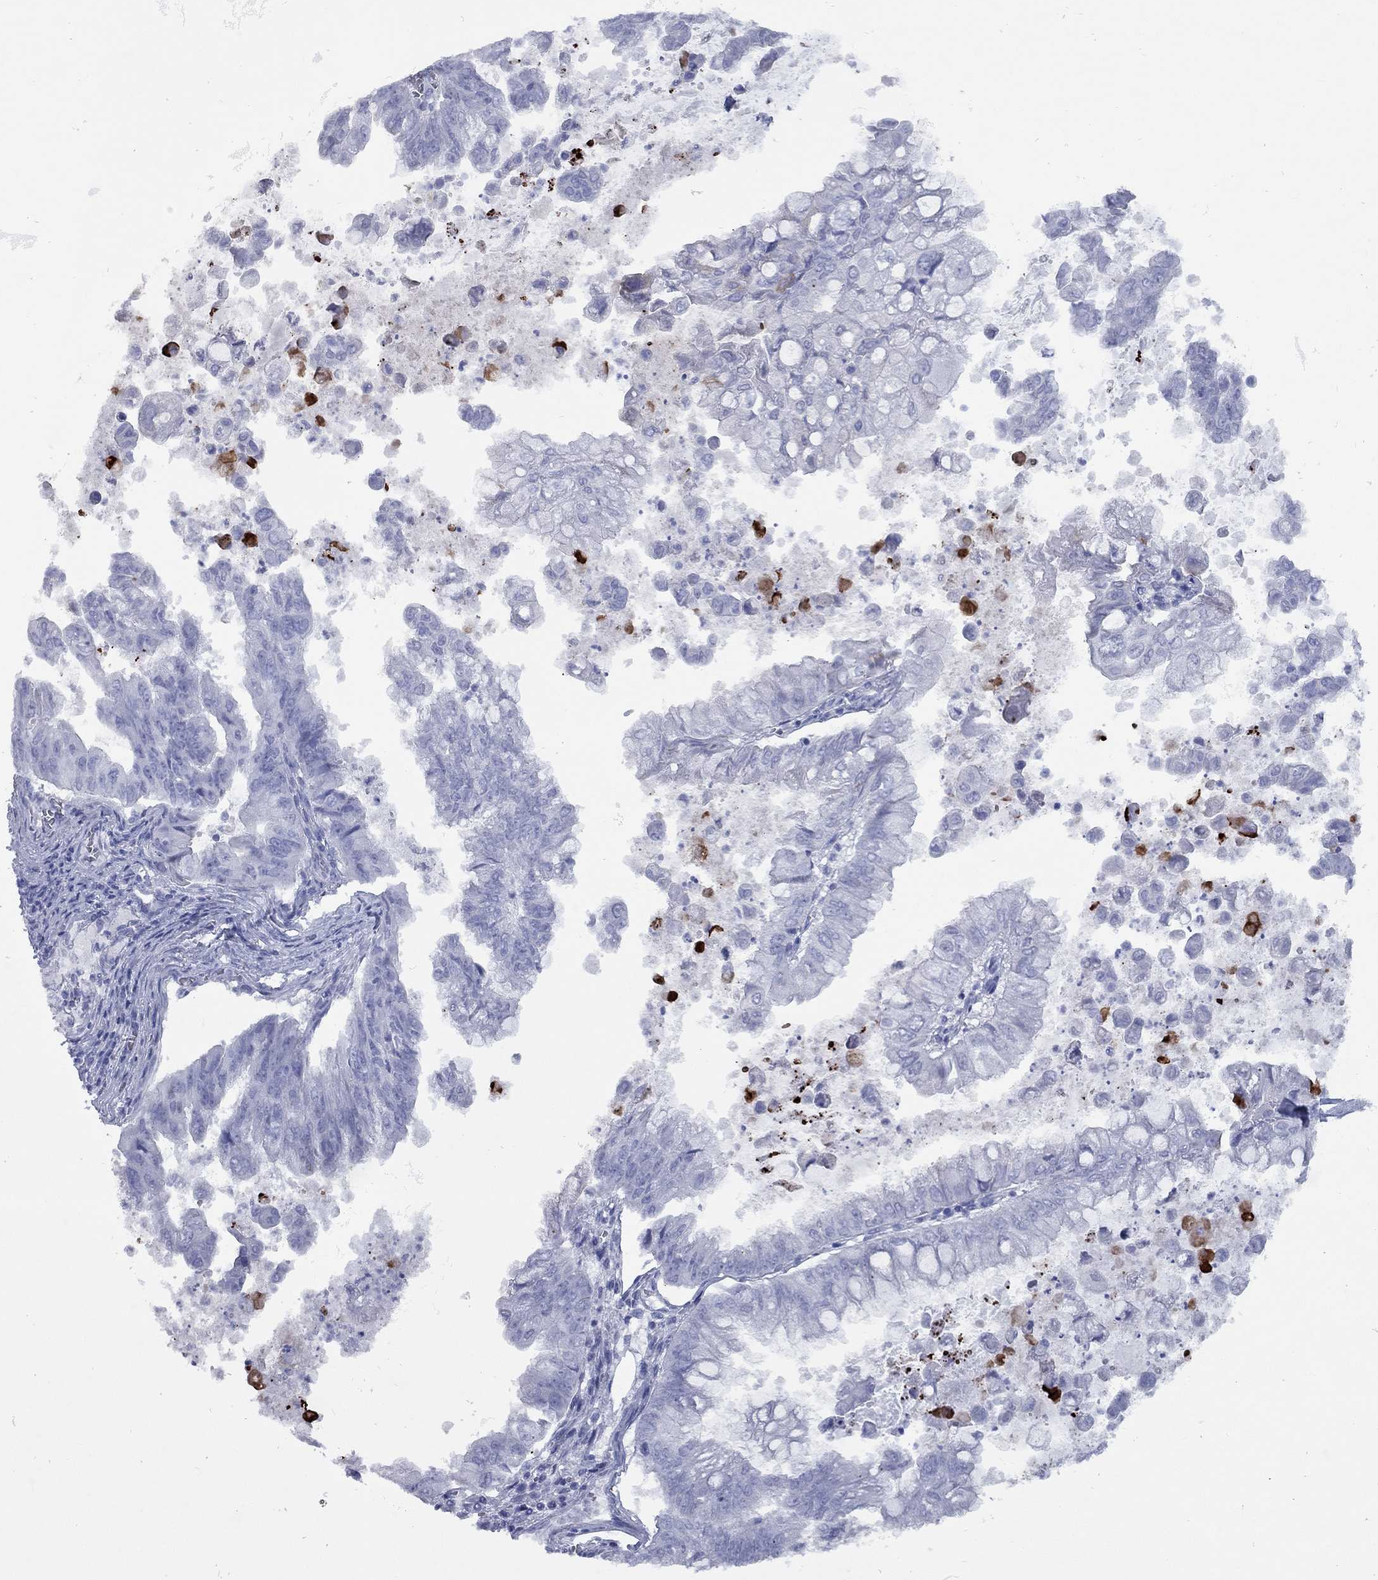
{"staining": {"intensity": "negative", "quantity": "none", "location": "none"}, "tissue": "stomach cancer", "cell_type": "Tumor cells", "image_type": "cancer", "snomed": [{"axis": "morphology", "description": "Adenocarcinoma, NOS"}, {"axis": "topography", "description": "Stomach, upper"}], "caption": "IHC micrograph of neoplastic tissue: stomach cancer (adenocarcinoma) stained with DAB demonstrates no significant protein staining in tumor cells.", "gene": "CCNA1", "patient": {"sex": "male", "age": 80}}